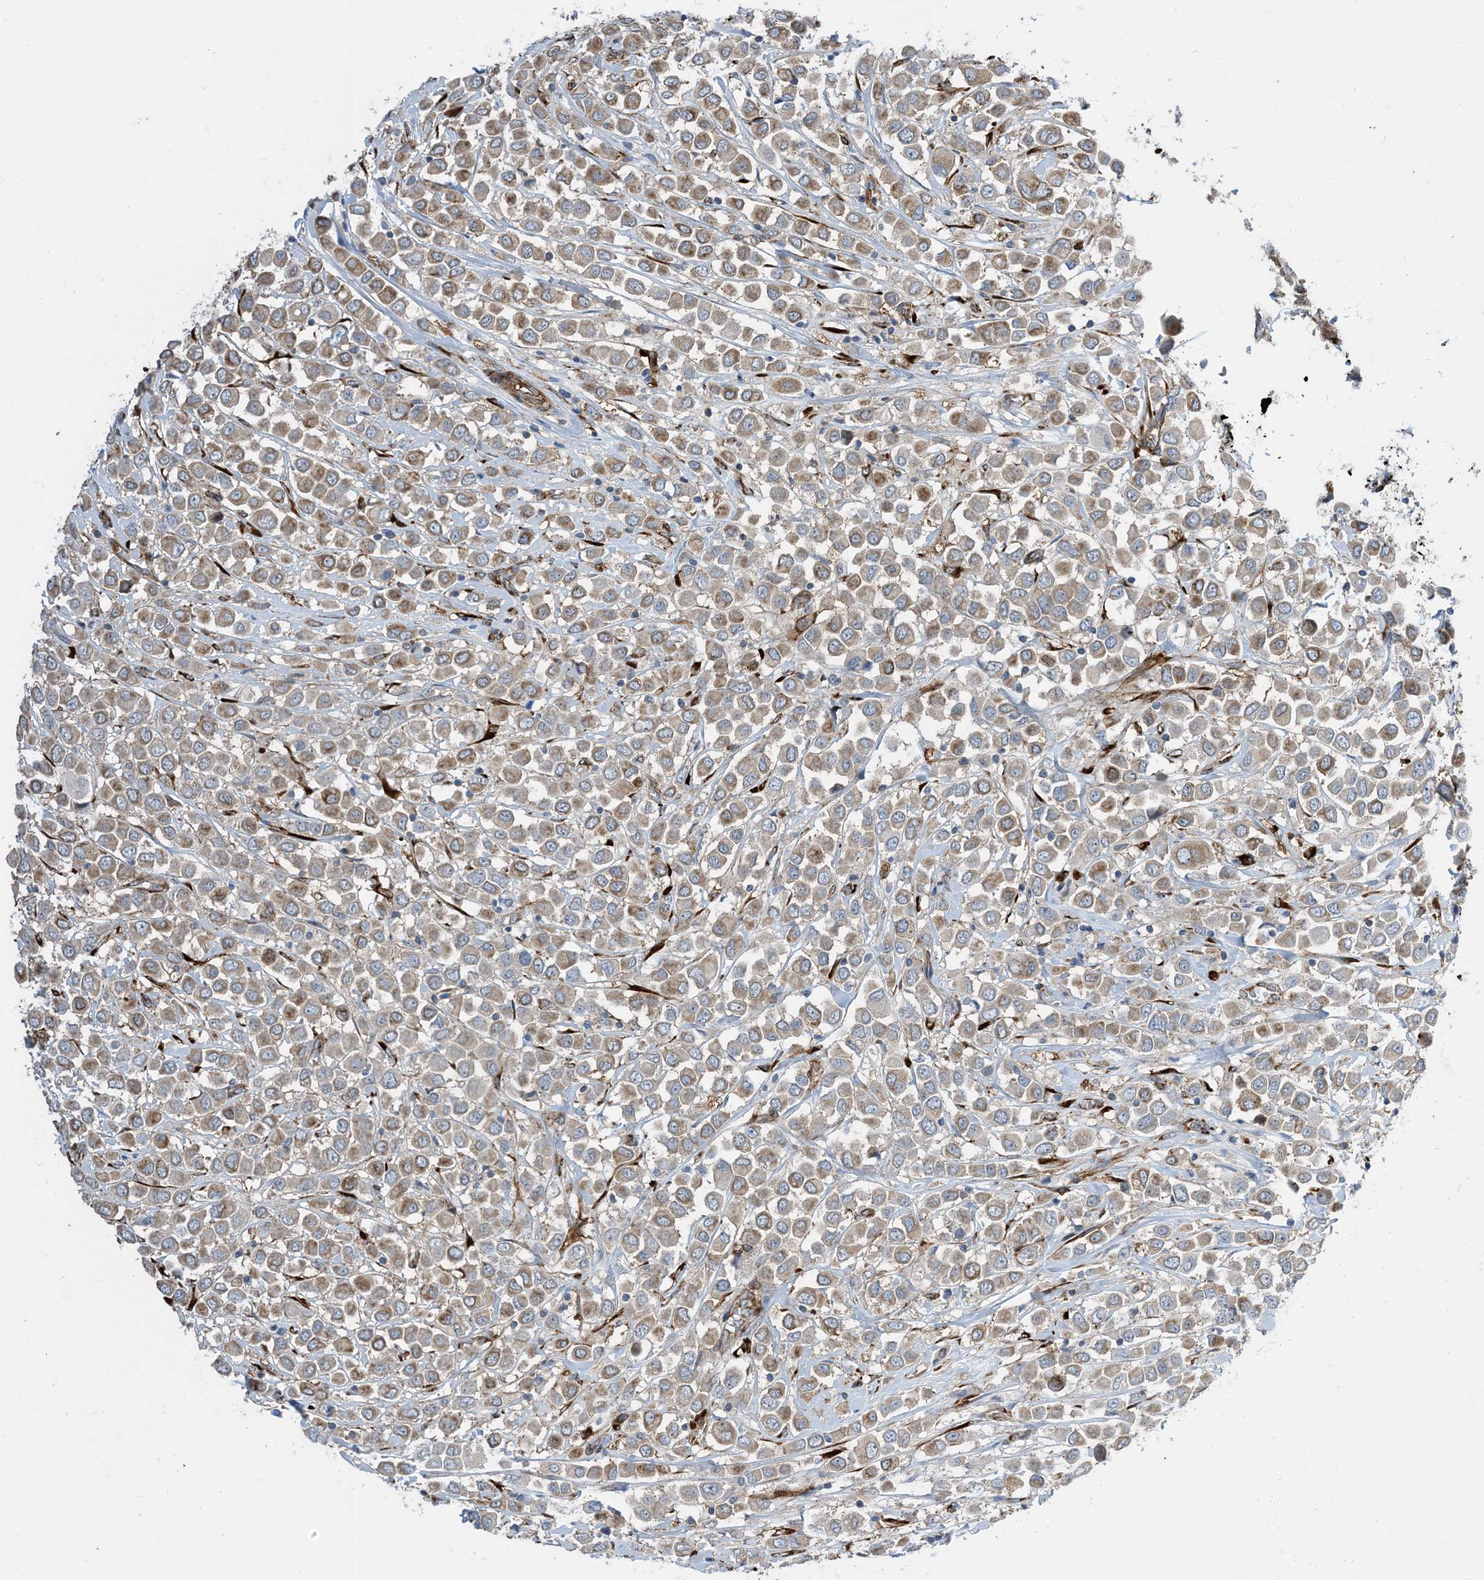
{"staining": {"intensity": "weak", "quantity": "25%-75%", "location": "cytoplasmic/membranous"}, "tissue": "breast cancer", "cell_type": "Tumor cells", "image_type": "cancer", "snomed": [{"axis": "morphology", "description": "Duct carcinoma"}, {"axis": "topography", "description": "Breast"}], "caption": "Protein staining shows weak cytoplasmic/membranous positivity in about 25%-75% of tumor cells in invasive ductal carcinoma (breast).", "gene": "ZBTB45", "patient": {"sex": "female", "age": 61}}